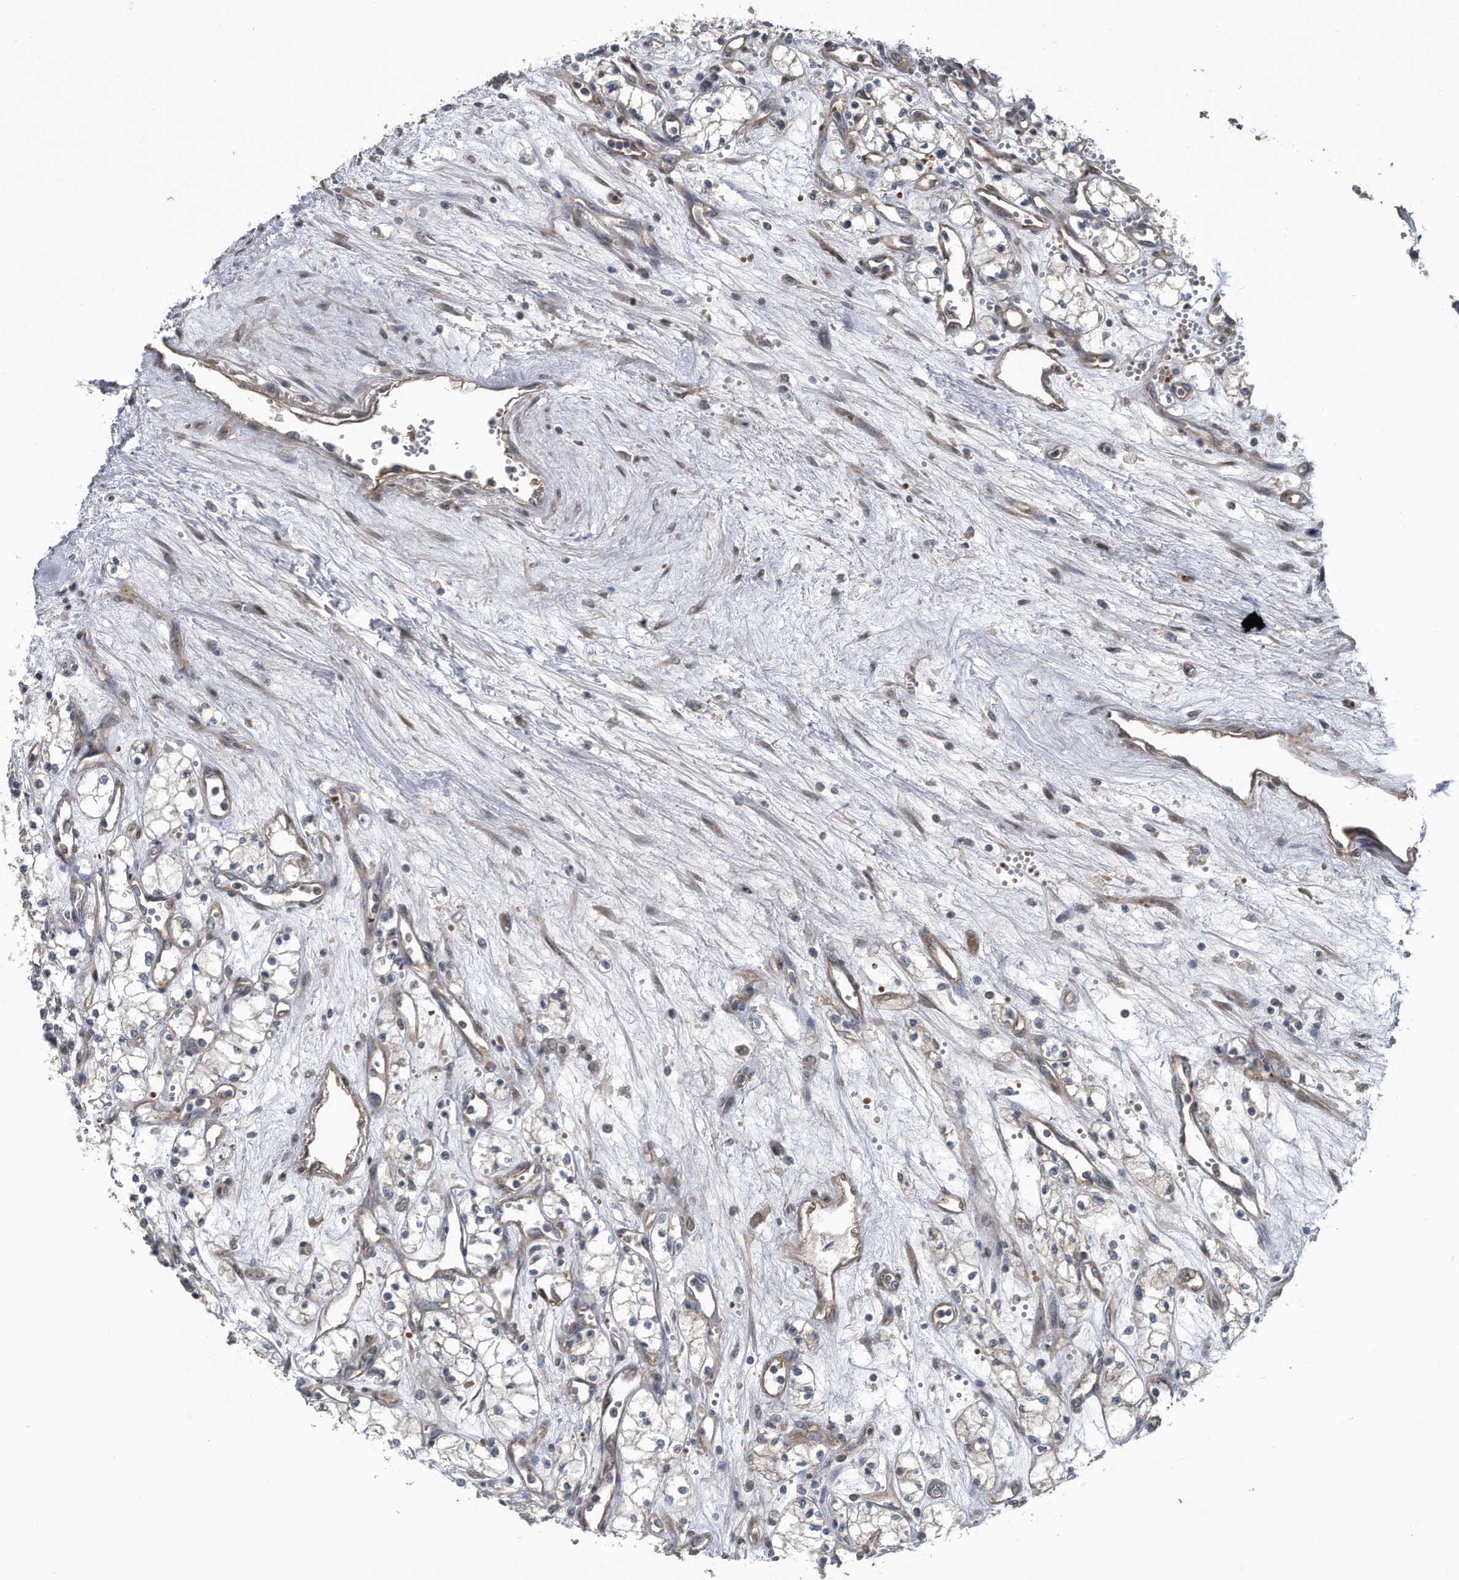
{"staining": {"intensity": "negative", "quantity": "none", "location": "none"}, "tissue": "renal cancer", "cell_type": "Tumor cells", "image_type": "cancer", "snomed": [{"axis": "morphology", "description": "Adenocarcinoma, NOS"}, {"axis": "topography", "description": "Kidney"}], "caption": "Tumor cells are negative for brown protein staining in adenocarcinoma (renal).", "gene": "ZNF79", "patient": {"sex": "male", "age": 59}}